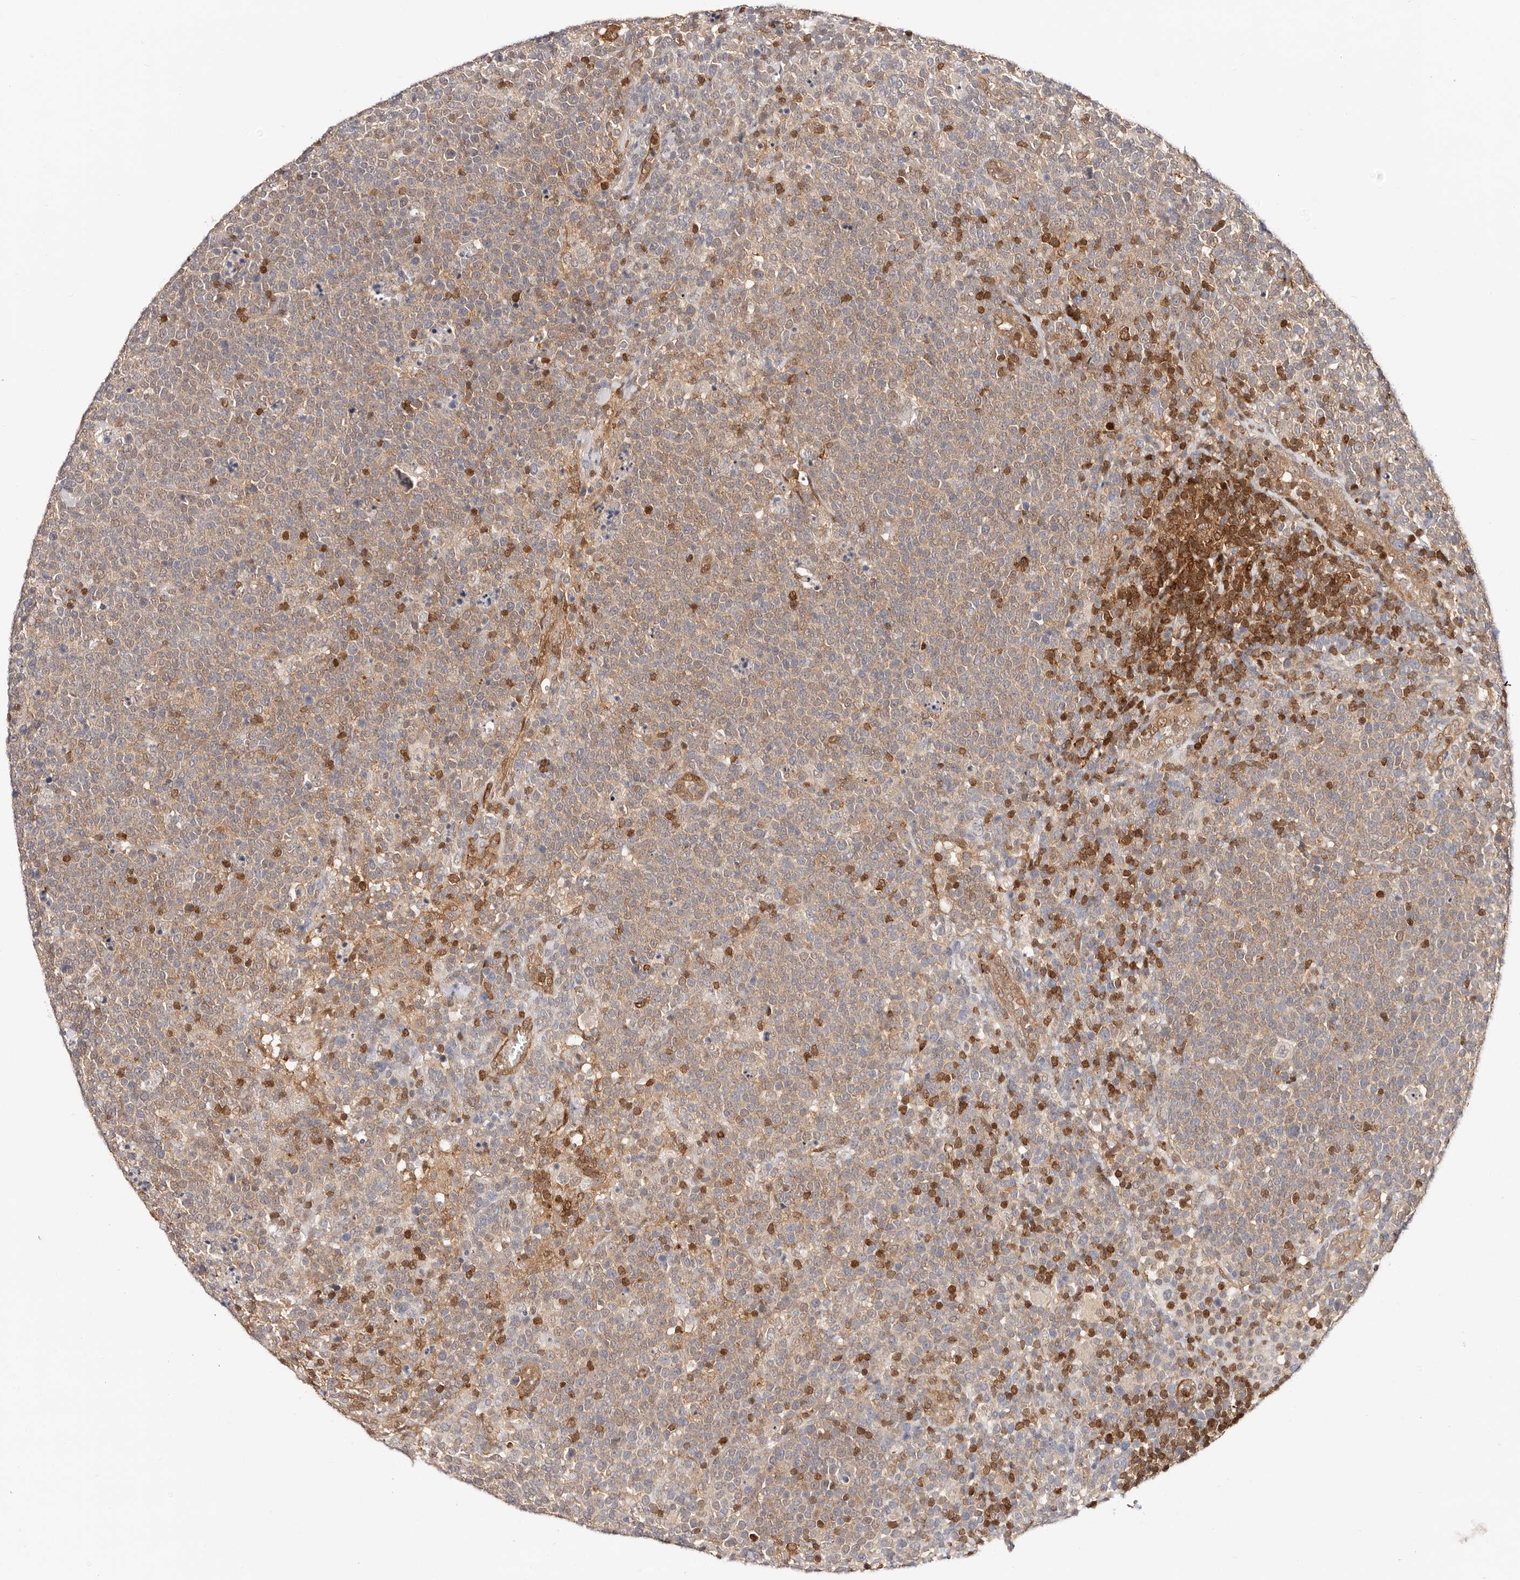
{"staining": {"intensity": "weak", "quantity": ">75%", "location": "cytoplasmic/membranous"}, "tissue": "lymphoma", "cell_type": "Tumor cells", "image_type": "cancer", "snomed": [{"axis": "morphology", "description": "Malignant lymphoma, non-Hodgkin's type, High grade"}, {"axis": "topography", "description": "Lymph node"}], "caption": "Lymphoma tissue reveals weak cytoplasmic/membranous expression in approximately >75% of tumor cells, visualized by immunohistochemistry.", "gene": "STAT5A", "patient": {"sex": "male", "age": 61}}